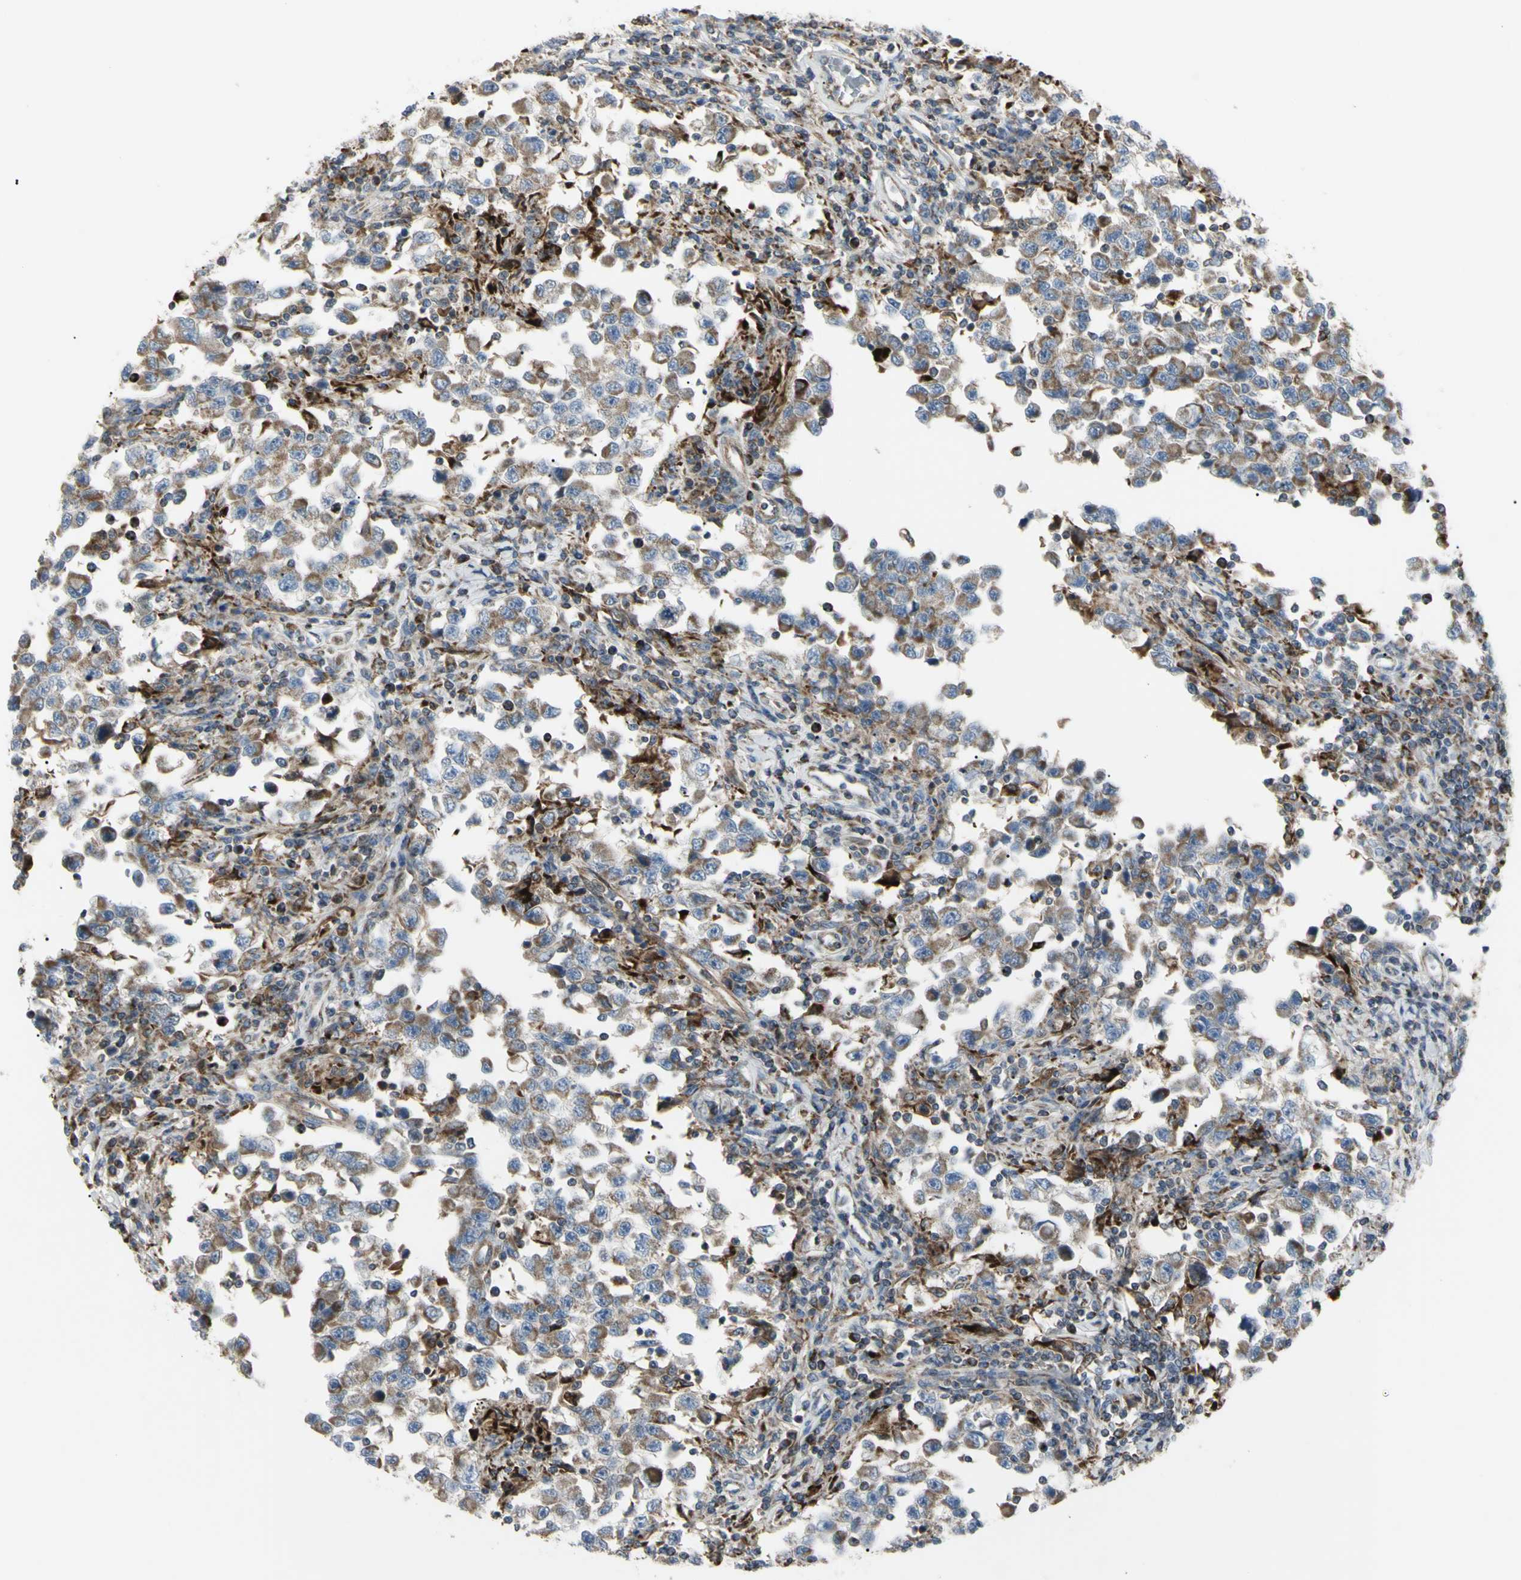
{"staining": {"intensity": "moderate", "quantity": ">75%", "location": "cytoplasmic/membranous"}, "tissue": "testis cancer", "cell_type": "Tumor cells", "image_type": "cancer", "snomed": [{"axis": "morphology", "description": "Carcinoma, Embryonal, NOS"}, {"axis": "topography", "description": "Testis"}], "caption": "Embryonal carcinoma (testis) tissue displays moderate cytoplasmic/membranous staining in about >75% of tumor cells", "gene": "CYB5R1", "patient": {"sex": "male", "age": 21}}